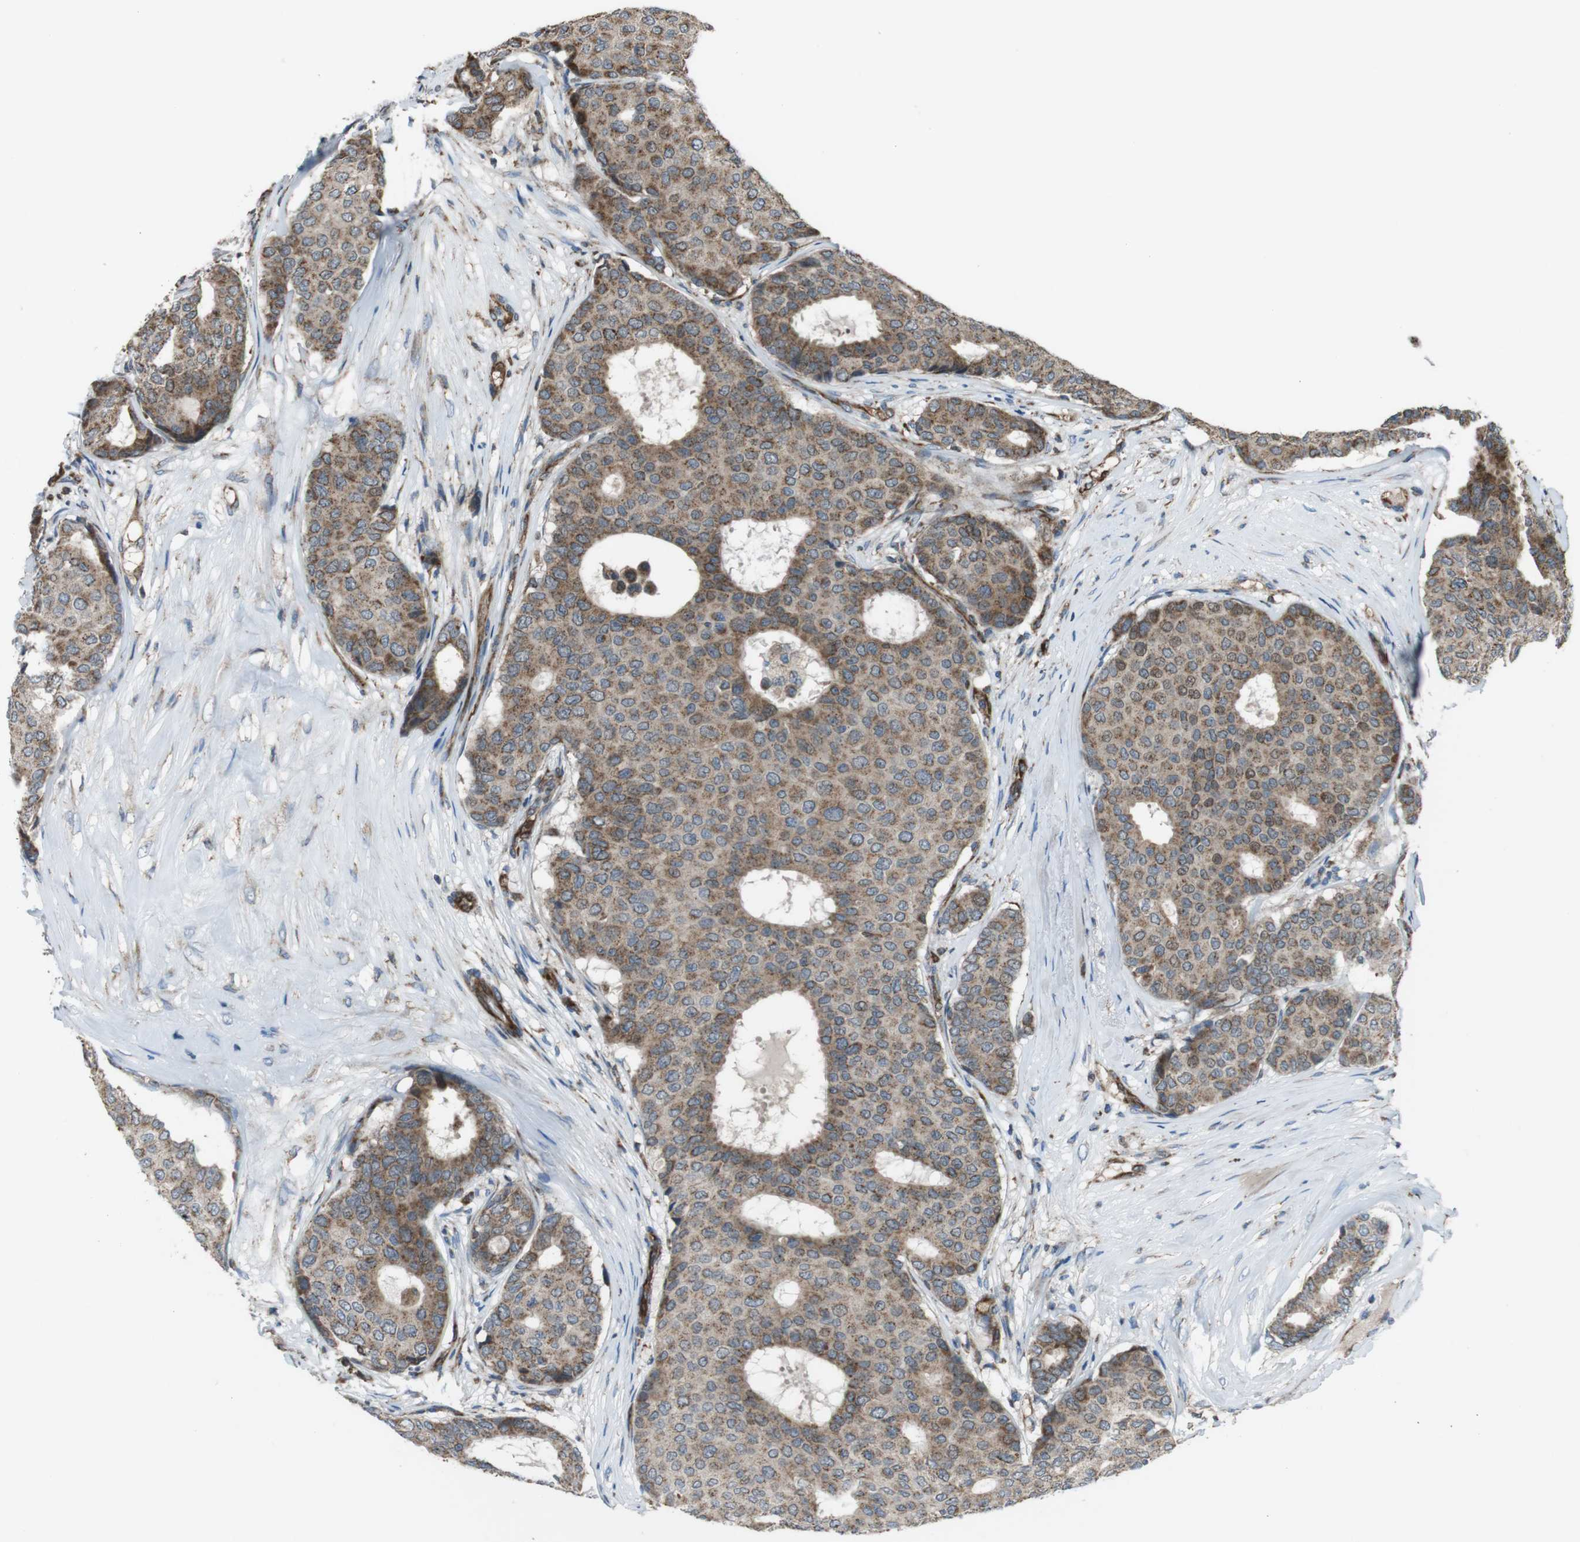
{"staining": {"intensity": "moderate", "quantity": ">75%", "location": "cytoplasmic/membranous"}, "tissue": "breast cancer", "cell_type": "Tumor cells", "image_type": "cancer", "snomed": [{"axis": "morphology", "description": "Duct carcinoma"}, {"axis": "topography", "description": "Breast"}], "caption": "Immunohistochemical staining of human invasive ductal carcinoma (breast) displays medium levels of moderate cytoplasmic/membranous protein positivity in about >75% of tumor cells. (Brightfield microscopy of DAB IHC at high magnification).", "gene": "GIMAP8", "patient": {"sex": "female", "age": 75}}